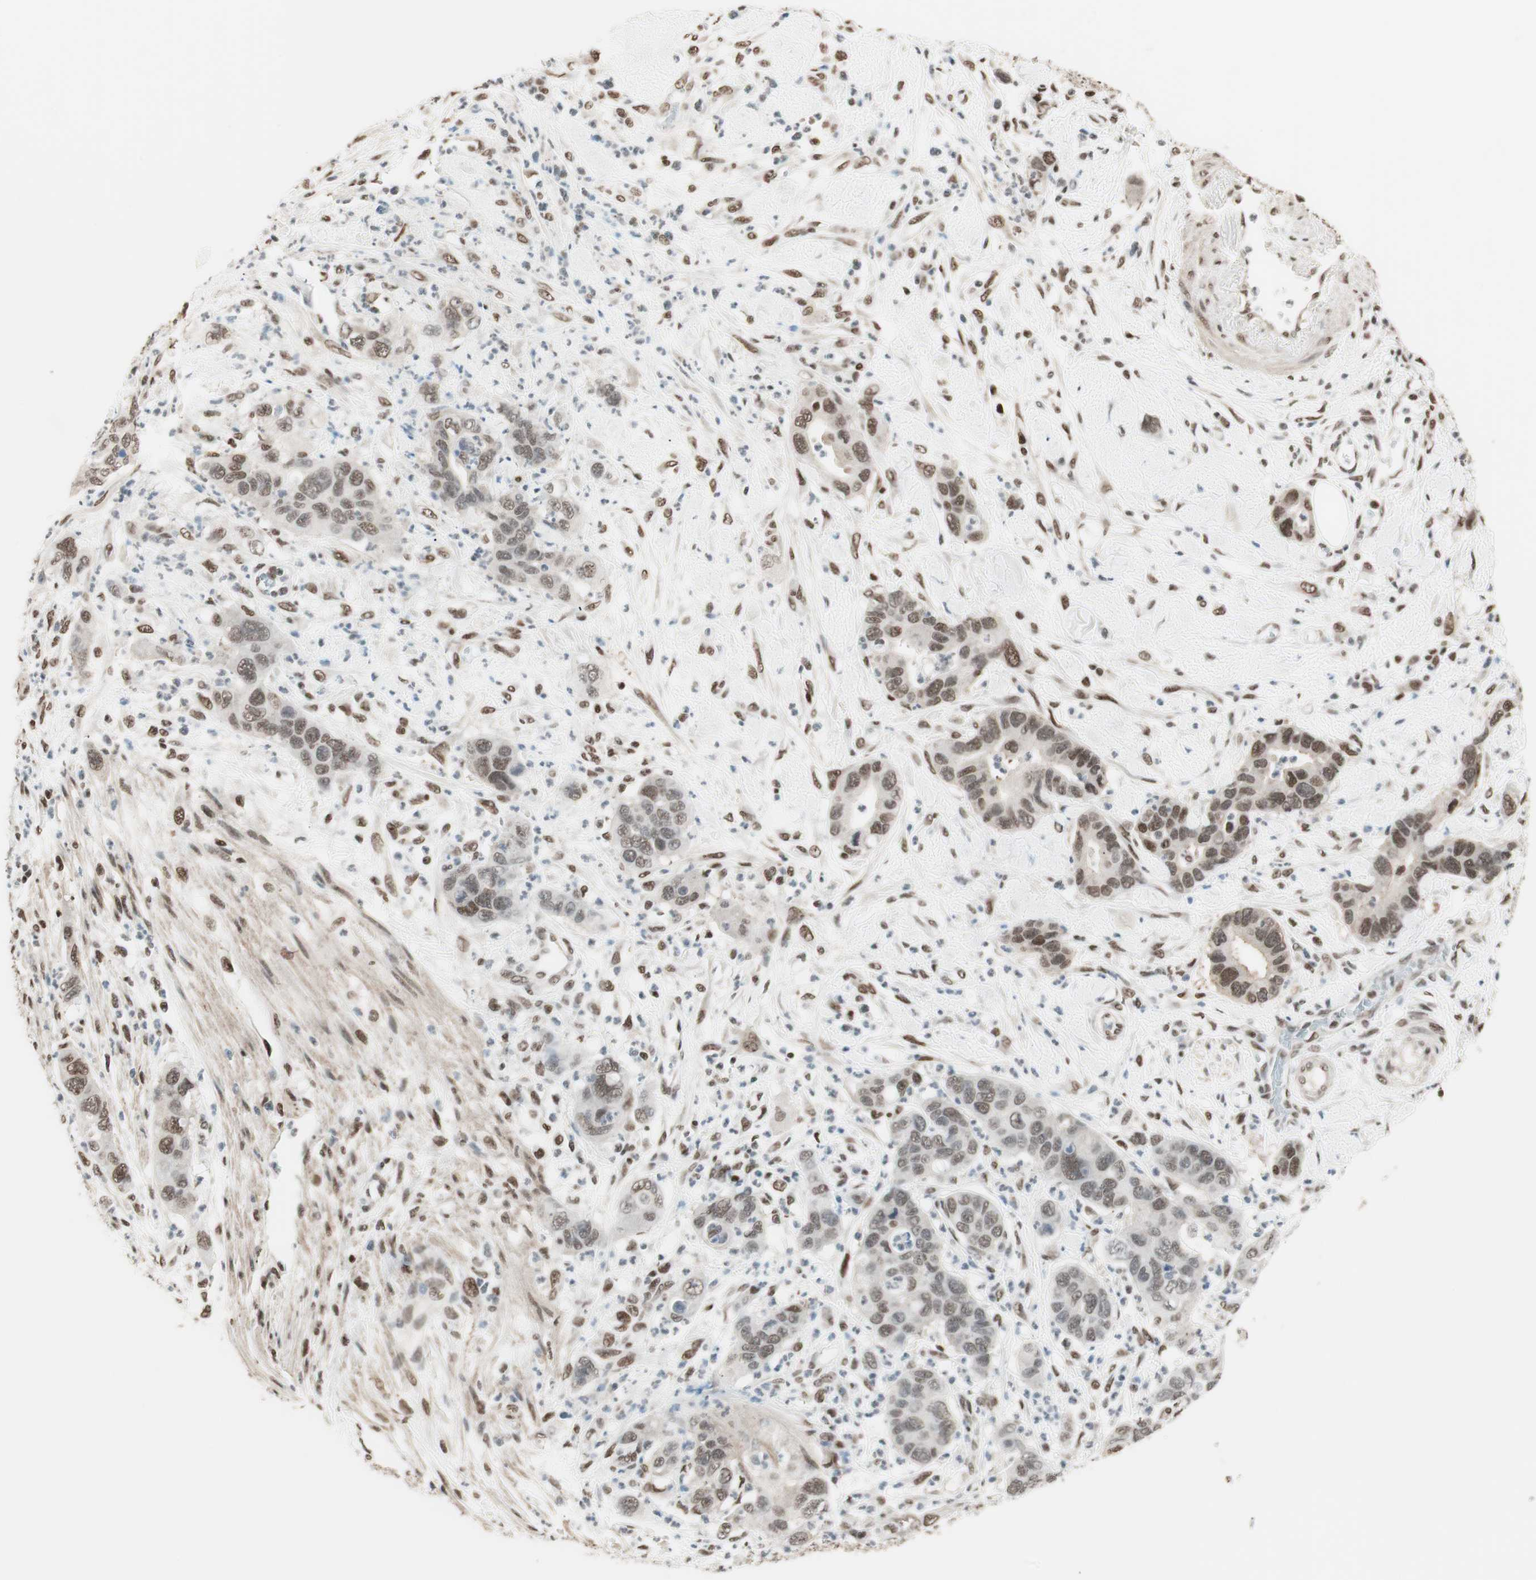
{"staining": {"intensity": "moderate", "quantity": "25%-75%", "location": "nuclear"}, "tissue": "pancreatic cancer", "cell_type": "Tumor cells", "image_type": "cancer", "snomed": [{"axis": "morphology", "description": "Adenocarcinoma, NOS"}, {"axis": "topography", "description": "Pancreas"}], "caption": "Protein expression analysis of pancreatic cancer (adenocarcinoma) exhibits moderate nuclear staining in about 25%-75% of tumor cells. (DAB (3,3'-diaminobenzidine) = brown stain, brightfield microscopy at high magnification).", "gene": "SMARCE1", "patient": {"sex": "female", "age": 71}}